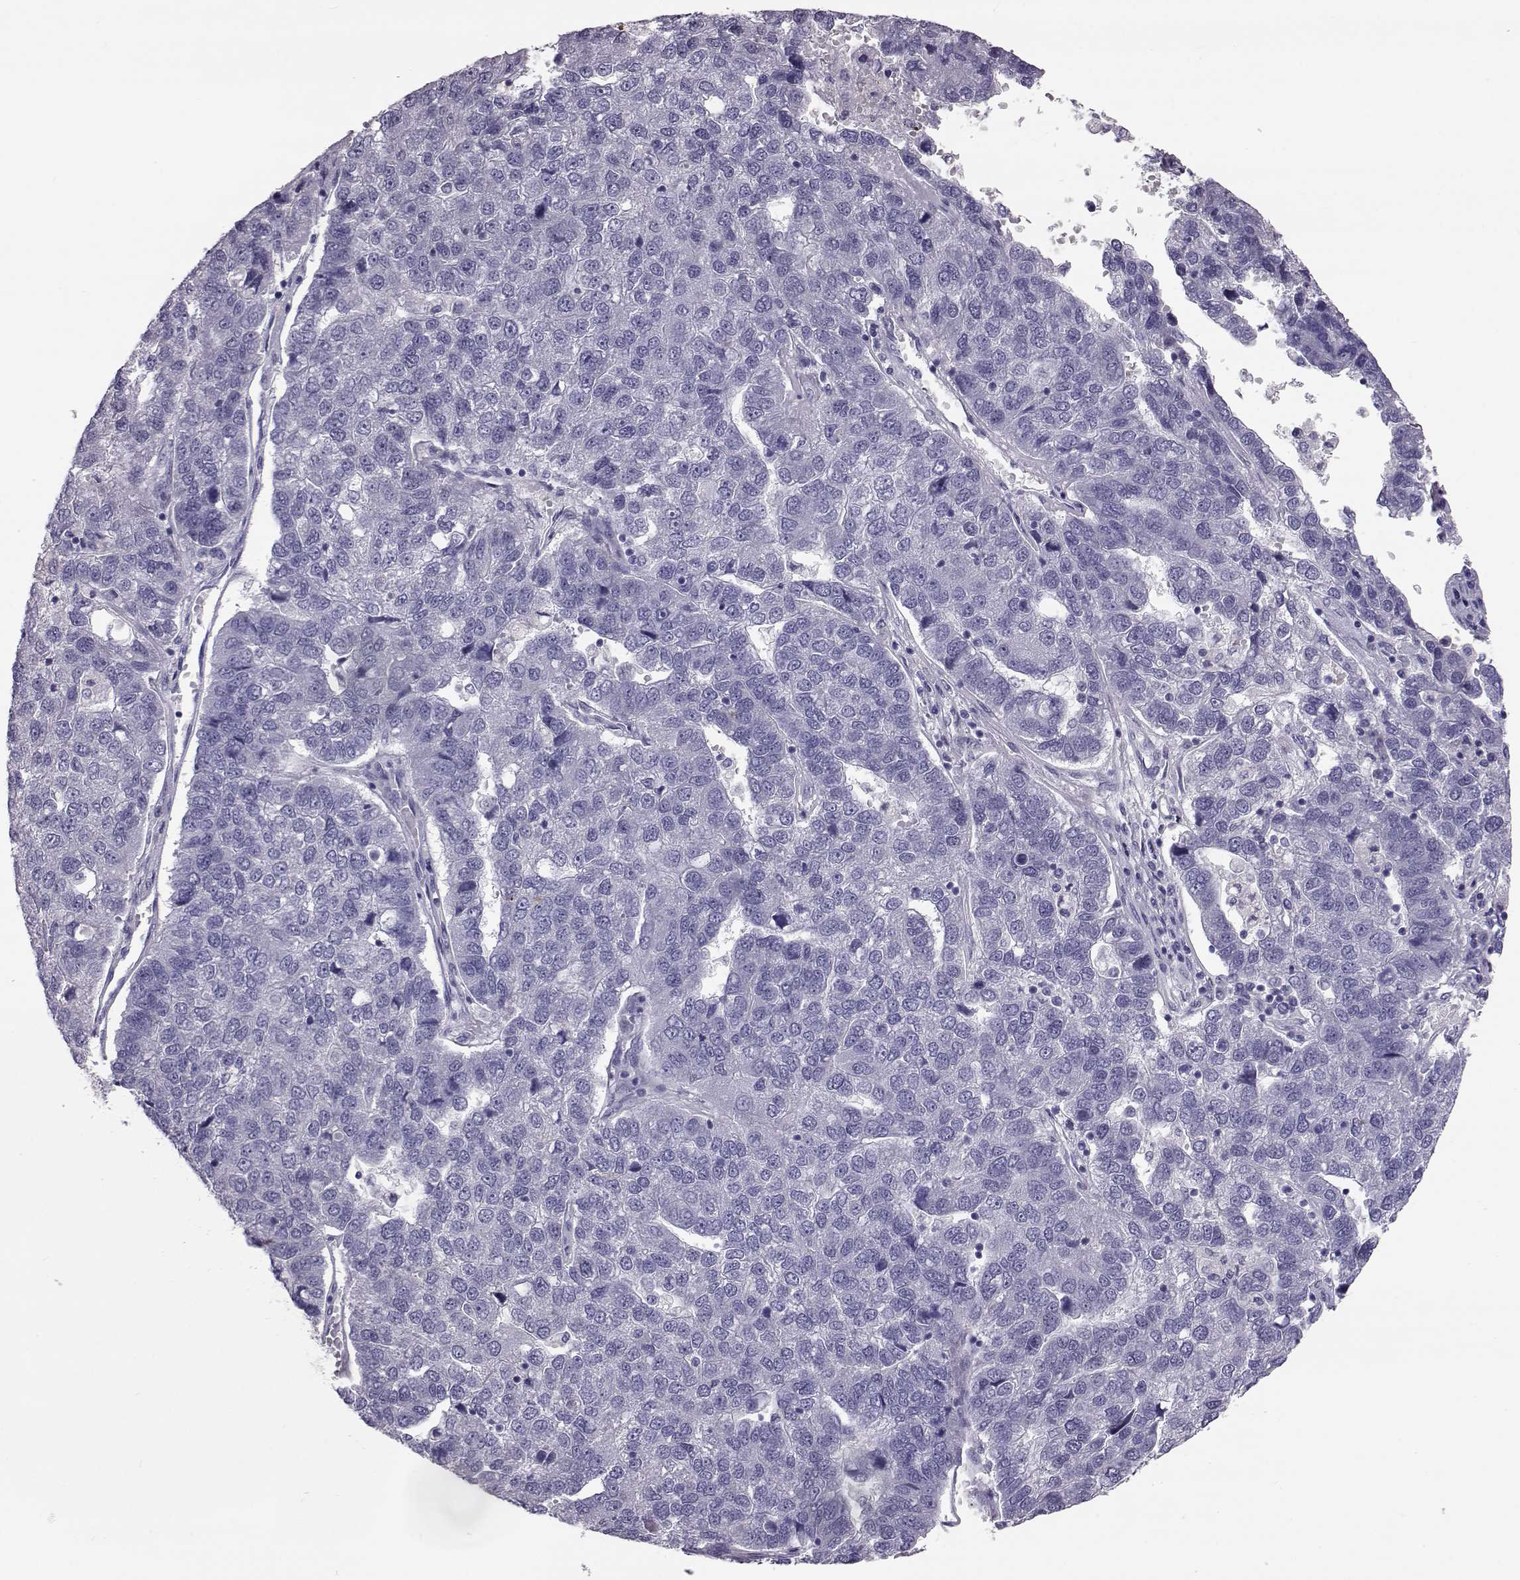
{"staining": {"intensity": "negative", "quantity": "none", "location": "none"}, "tissue": "pancreatic cancer", "cell_type": "Tumor cells", "image_type": "cancer", "snomed": [{"axis": "morphology", "description": "Adenocarcinoma, NOS"}, {"axis": "topography", "description": "Pancreas"}], "caption": "A photomicrograph of human pancreatic adenocarcinoma is negative for staining in tumor cells. (Brightfield microscopy of DAB (3,3'-diaminobenzidine) IHC at high magnification).", "gene": "ADGRG5", "patient": {"sex": "female", "age": 61}}